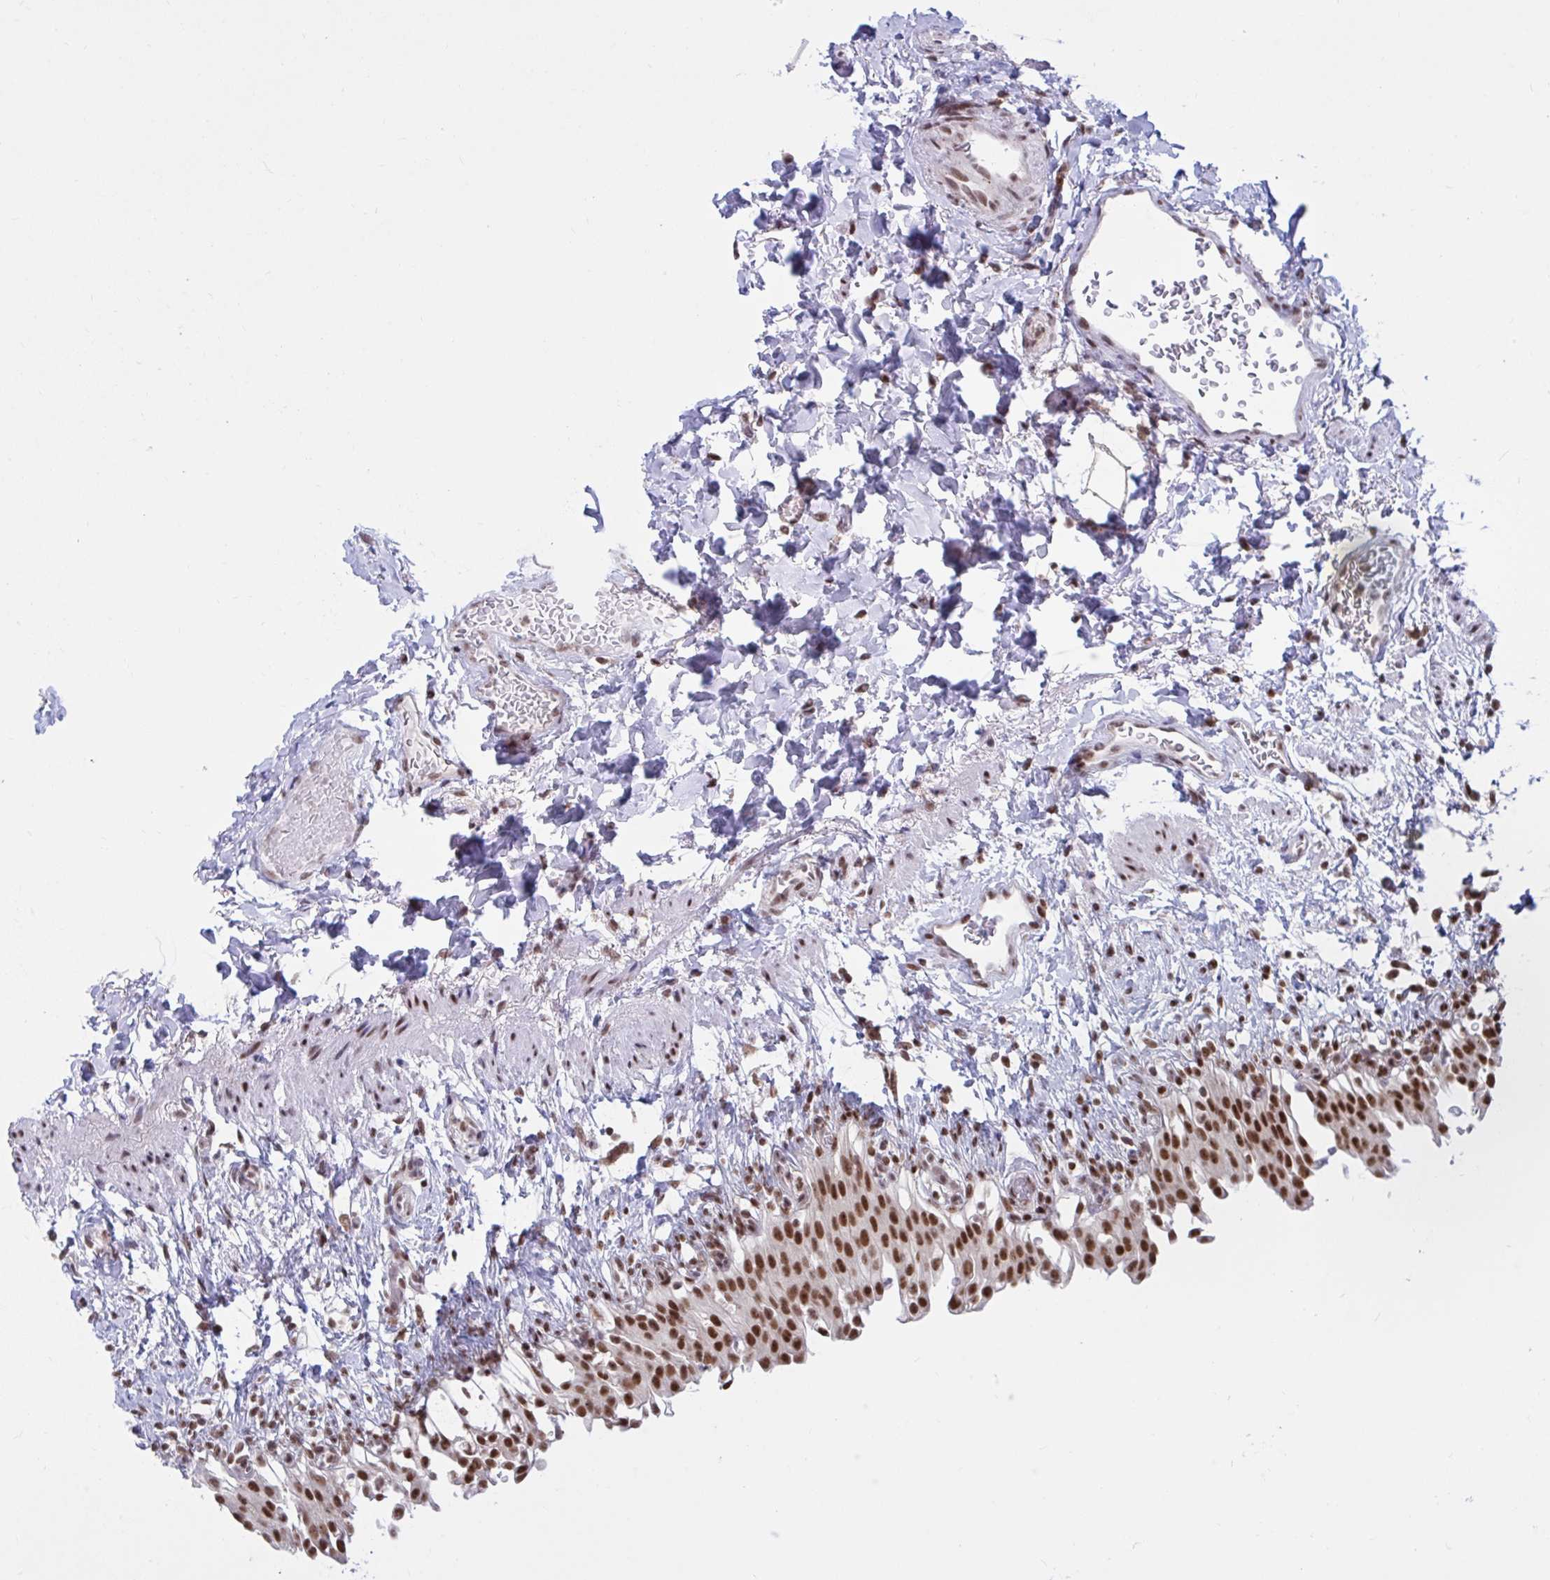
{"staining": {"intensity": "strong", "quantity": ">75%", "location": "nuclear"}, "tissue": "urinary bladder", "cell_type": "Urothelial cells", "image_type": "normal", "snomed": [{"axis": "morphology", "description": "Normal tissue, NOS"}, {"axis": "topography", "description": "Urinary bladder"}, {"axis": "topography", "description": "Peripheral nerve tissue"}], "caption": "This is an image of immunohistochemistry staining of normal urinary bladder, which shows strong staining in the nuclear of urothelial cells.", "gene": "PHF10", "patient": {"sex": "female", "age": 60}}